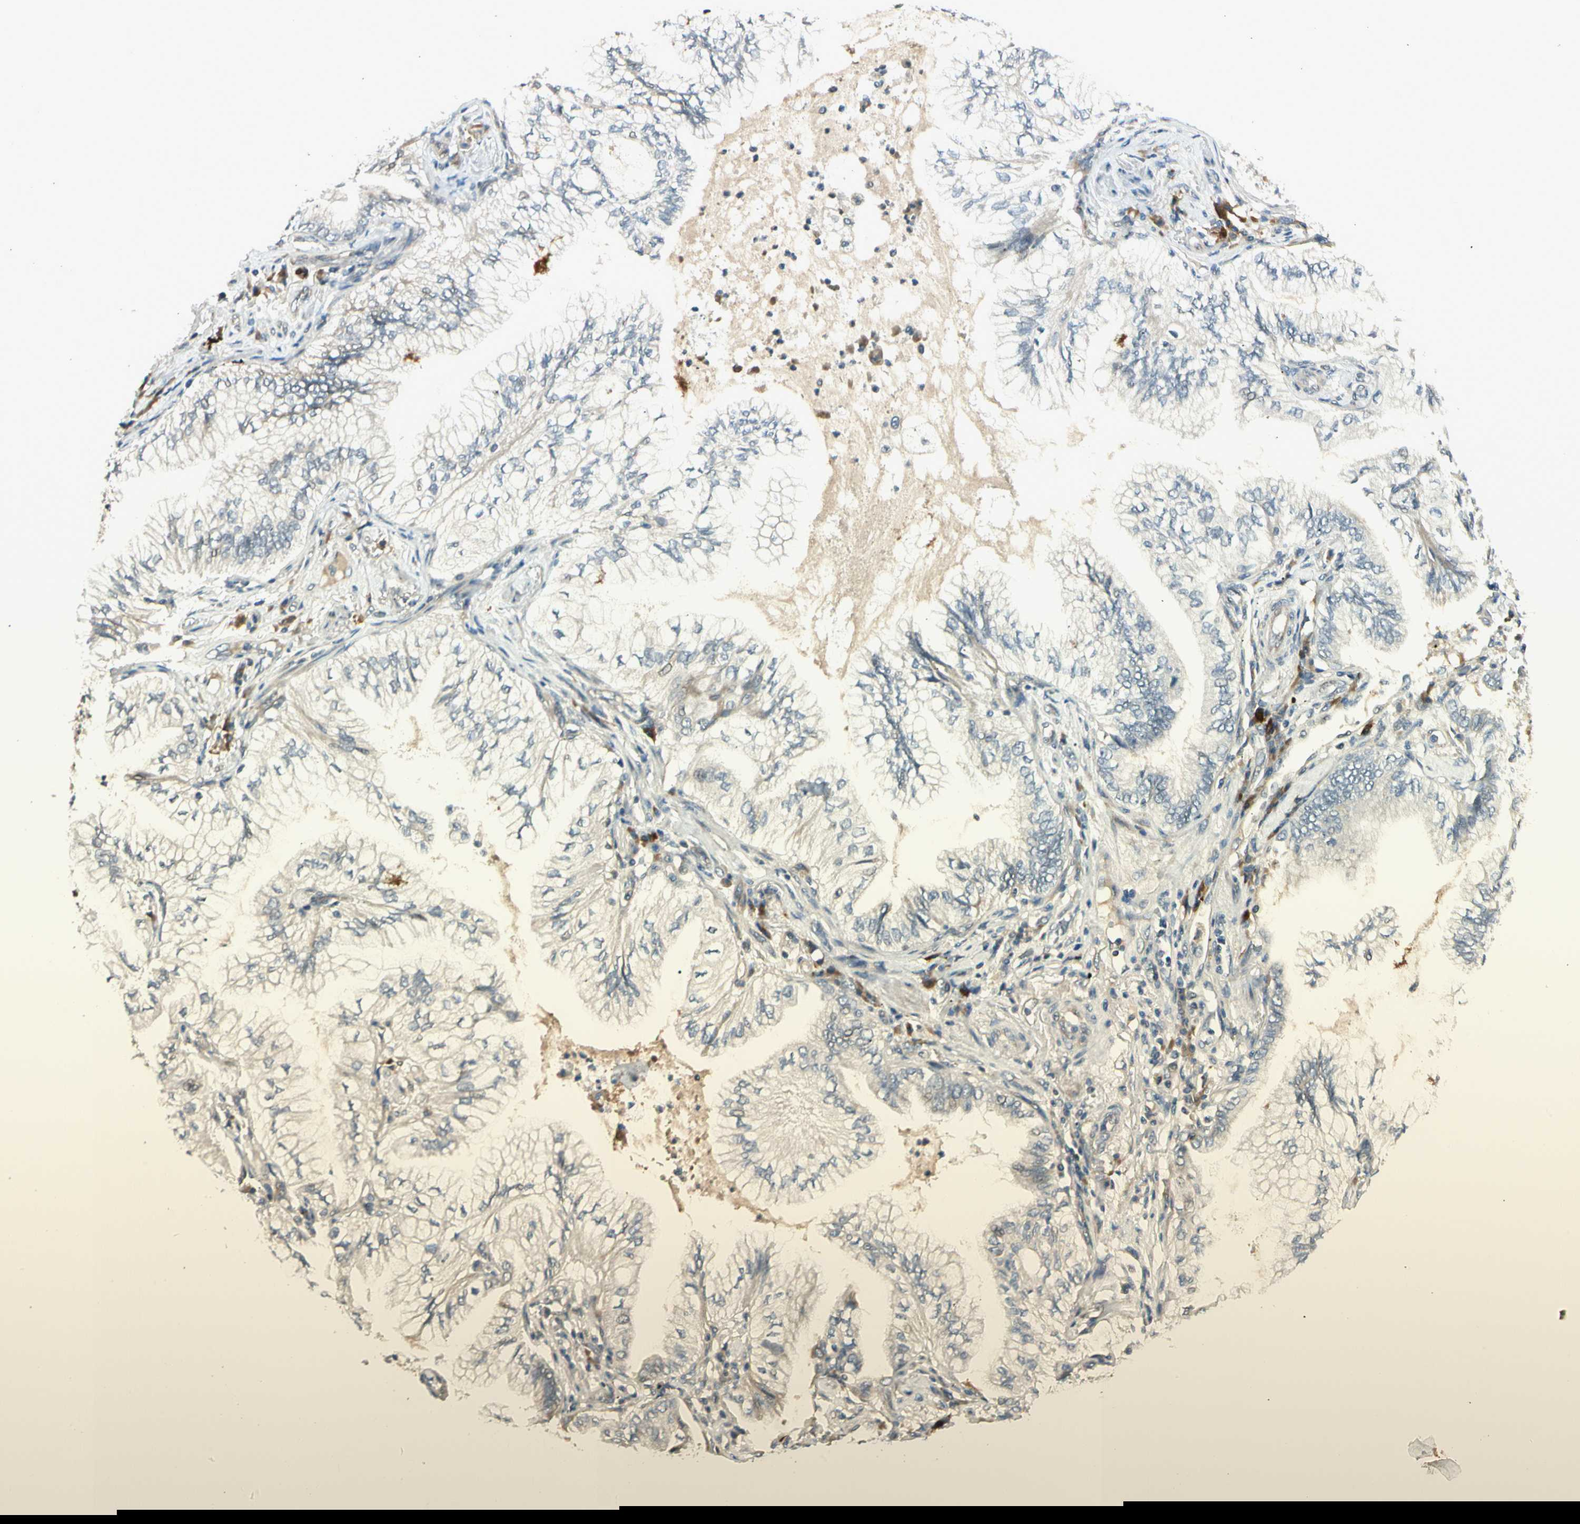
{"staining": {"intensity": "weak", "quantity": "<25%", "location": "cytoplasmic/membranous"}, "tissue": "lung cancer", "cell_type": "Tumor cells", "image_type": "cancer", "snomed": [{"axis": "morphology", "description": "Normal tissue, NOS"}, {"axis": "morphology", "description": "Adenocarcinoma, NOS"}, {"axis": "topography", "description": "Bronchus"}, {"axis": "topography", "description": "Lung"}], "caption": "Immunohistochemical staining of human lung cancer (adenocarcinoma) reveals no significant staining in tumor cells.", "gene": "PCDHB15", "patient": {"sex": "female", "age": 70}}